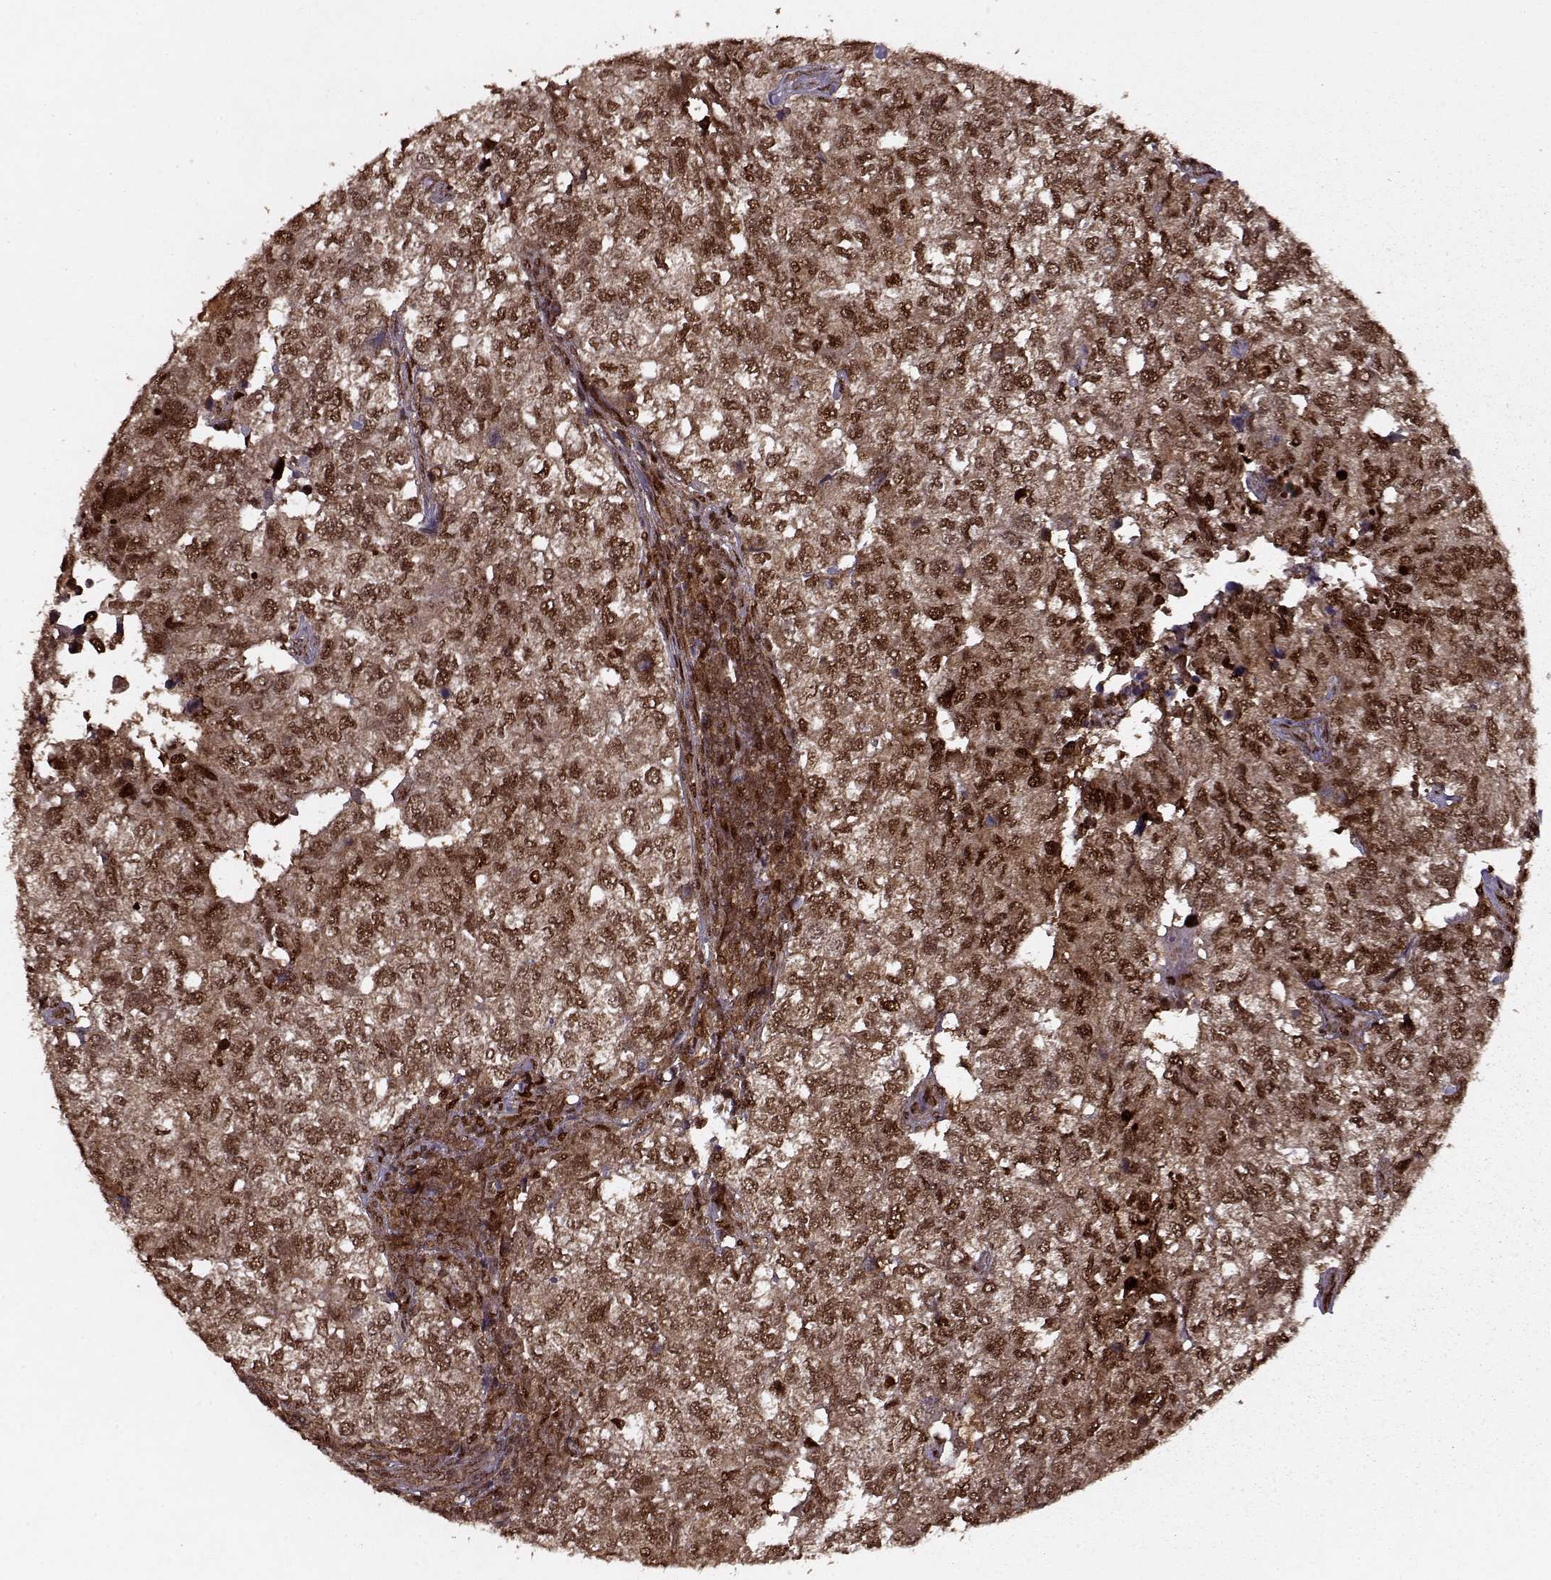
{"staining": {"intensity": "strong", "quantity": ">75%", "location": "nuclear"}, "tissue": "breast cancer", "cell_type": "Tumor cells", "image_type": "cancer", "snomed": [{"axis": "morphology", "description": "Duct carcinoma"}, {"axis": "topography", "description": "Breast"}], "caption": "Immunohistochemistry (IHC) image of neoplastic tissue: human breast cancer stained using IHC reveals high levels of strong protein expression localized specifically in the nuclear of tumor cells, appearing as a nuclear brown color.", "gene": "PSMA7", "patient": {"sex": "female", "age": 30}}